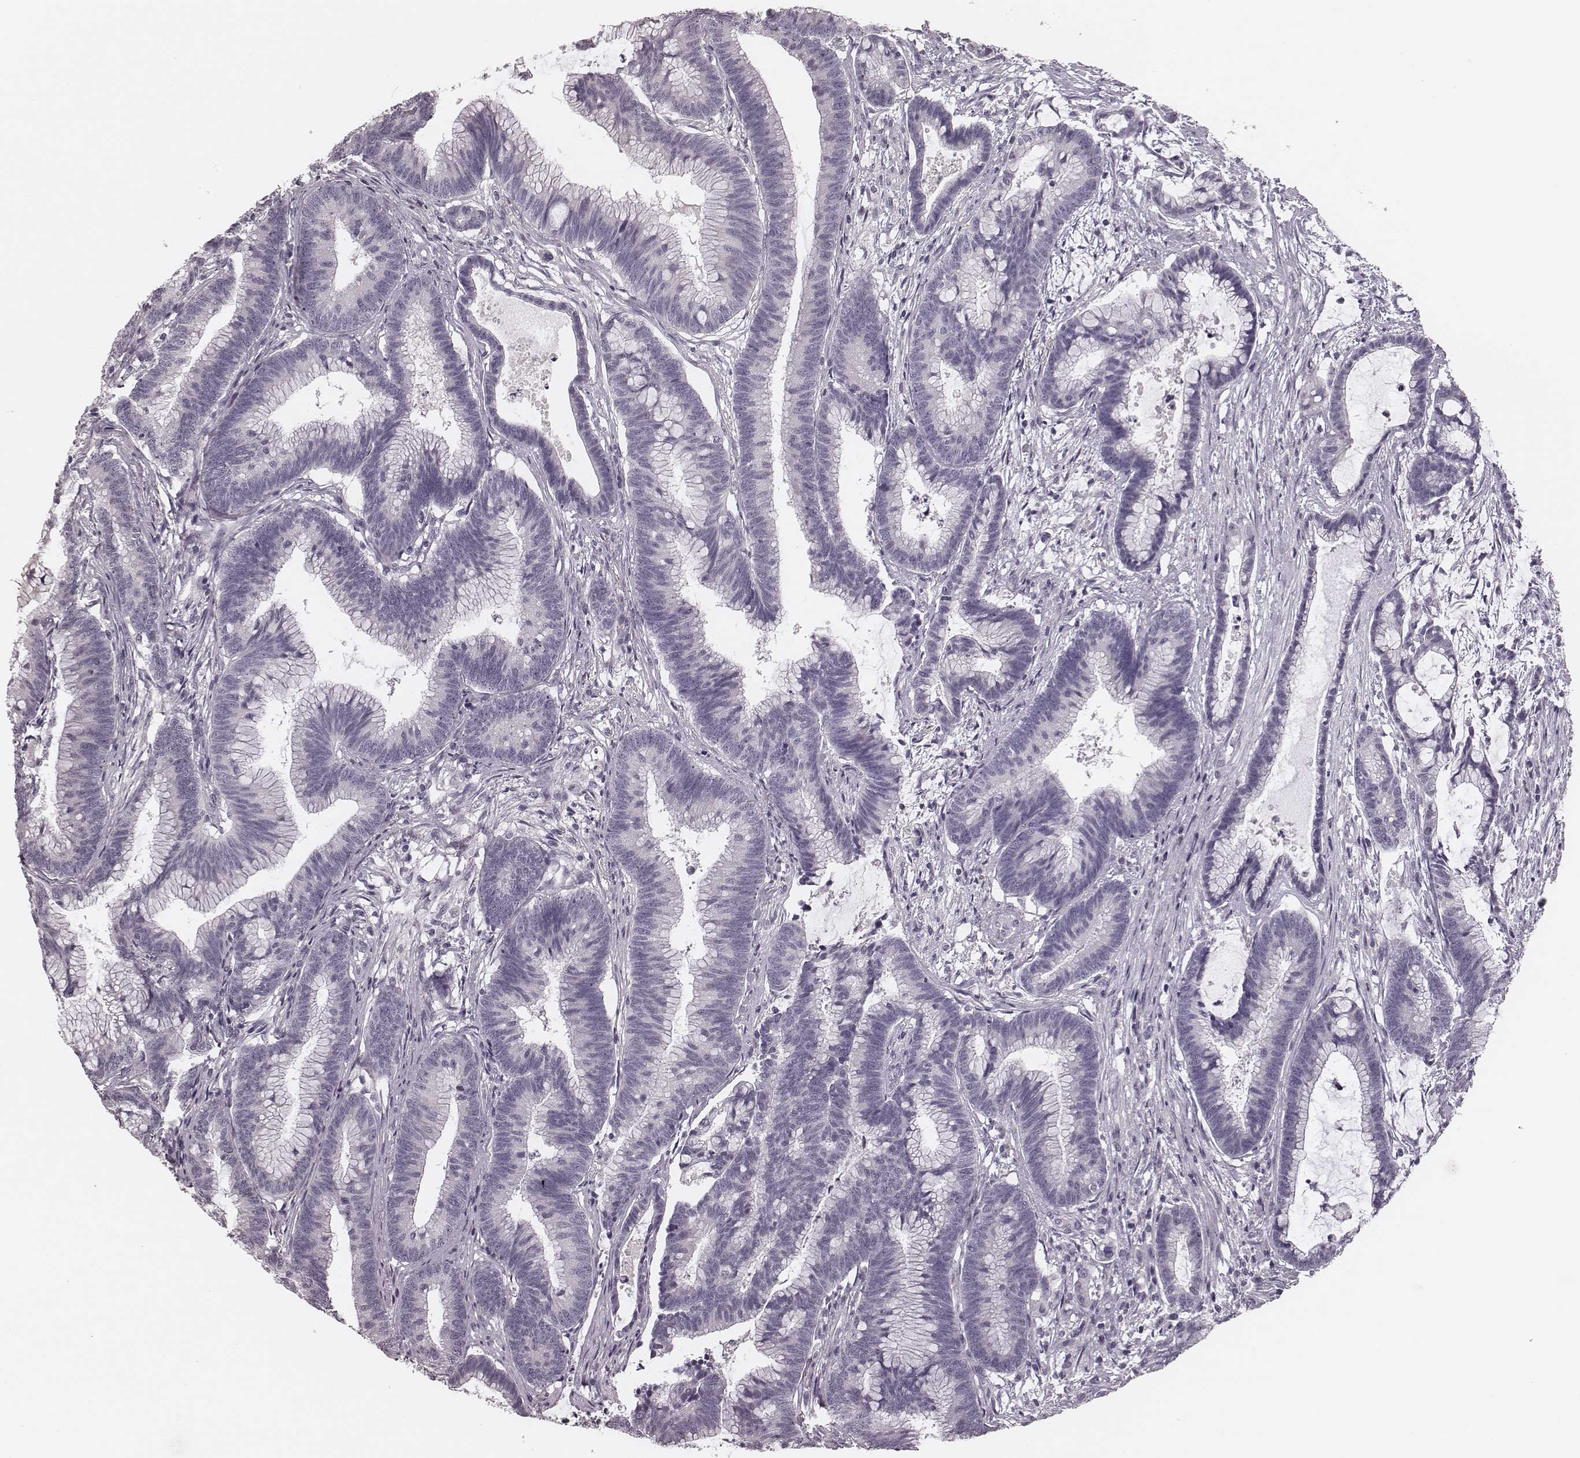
{"staining": {"intensity": "negative", "quantity": "none", "location": "none"}, "tissue": "colorectal cancer", "cell_type": "Tumor cells", "image_type": "cancer", "snomed": [{"axis": "morphology", "description": "Adenocarcinoma, NOS"}, {"axis": "topography", "description": "Colon"}], "caption": "A high-resolution image shows immunohistochemistry (IHC) staining of colorectal cancer, which exhibits no significant staining in tumor cells.", "gene": "SPA17", "patient": {"sex": "female", "age": 78}}